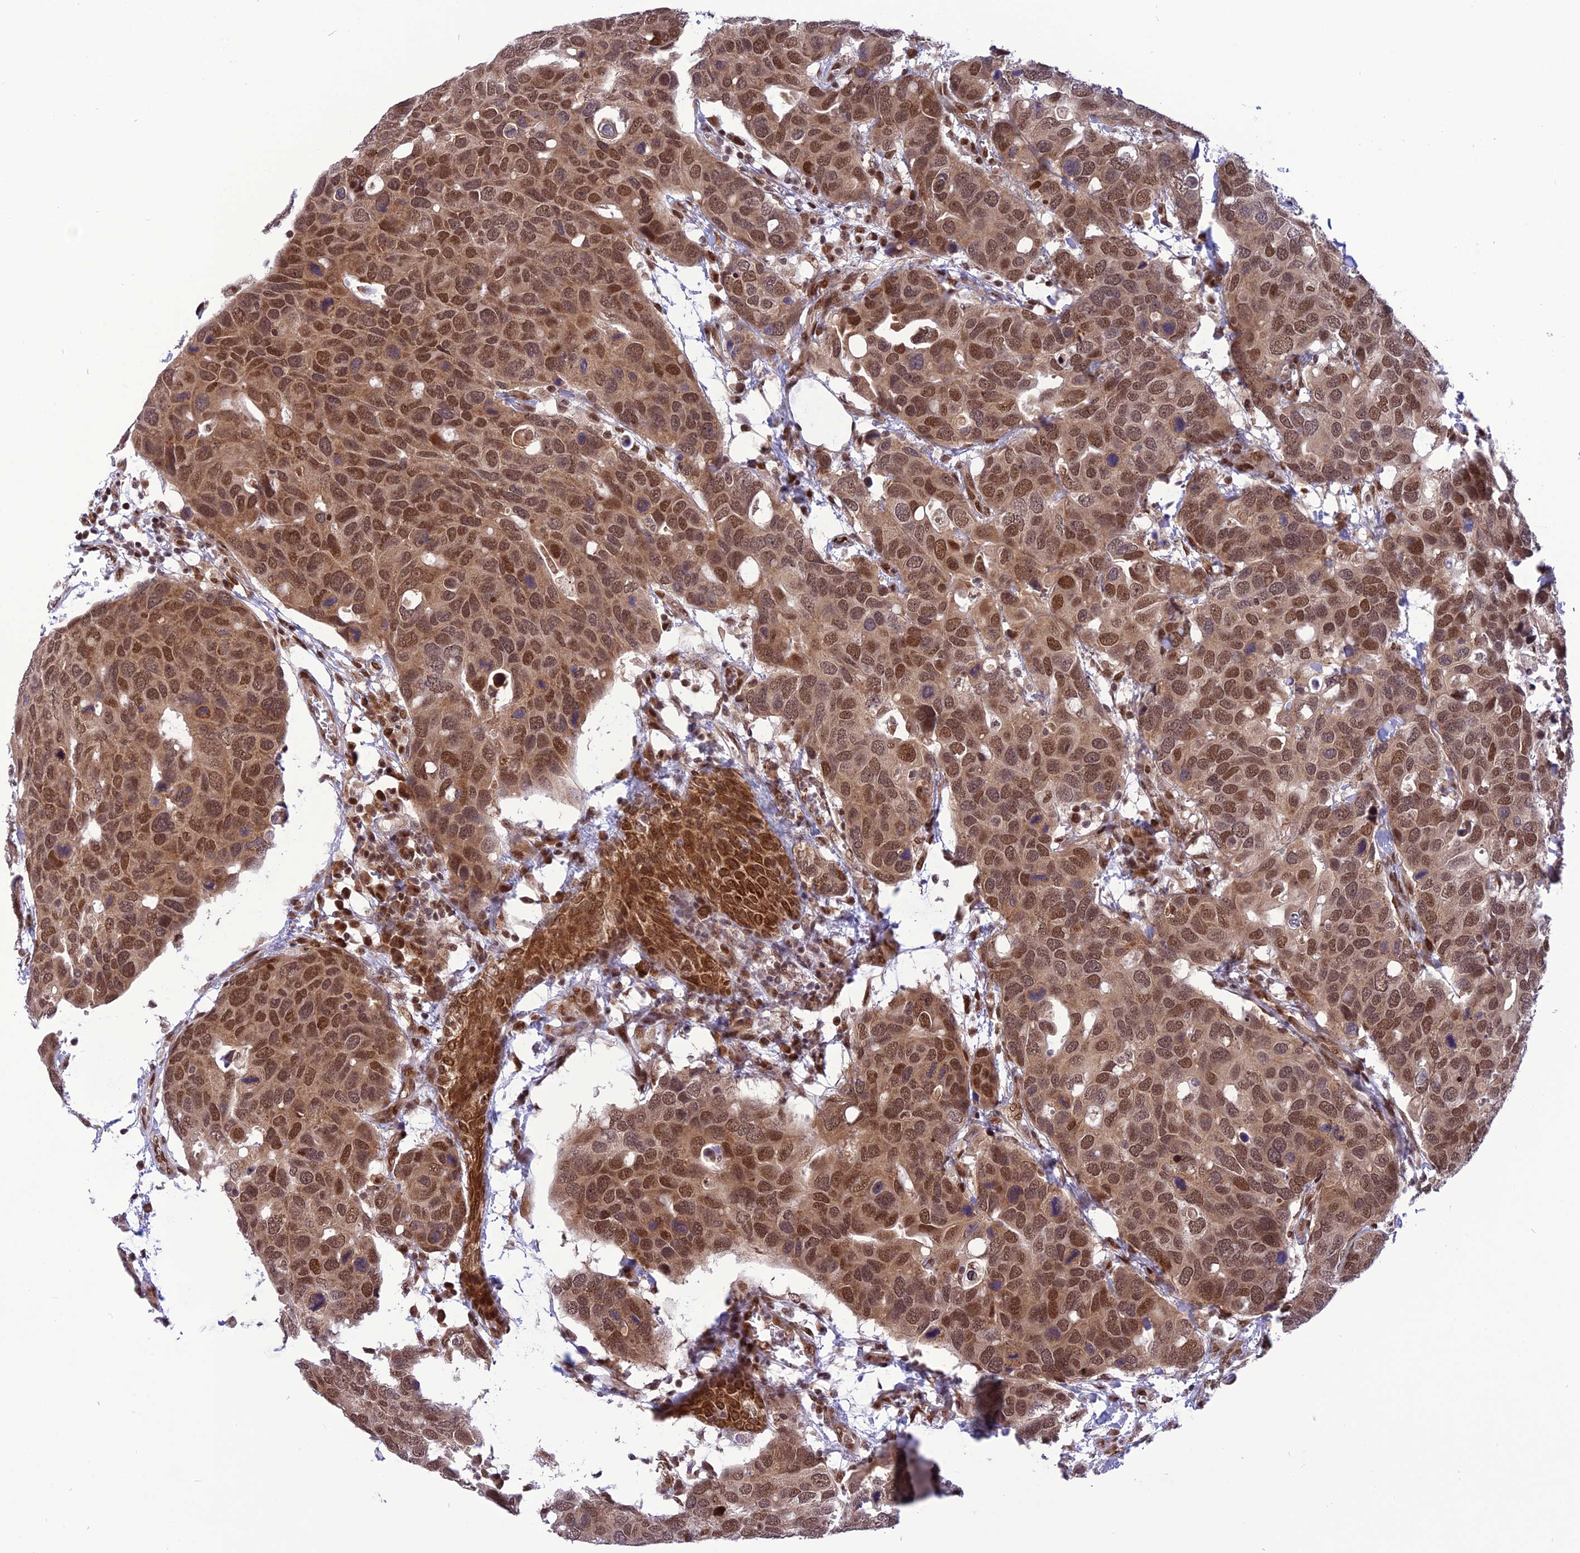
{"staining": {"intensity": "moderate", "quantity": ">75%", "location": "cytoplasmic/membranous,nuclear"}, "tissue": "breast cancer", "cell_type": "Tumor cells", "image_type": "cancer", "snomed": [{"axis": "morphology", "description": "Duct carcinoma"}, {"axis": "topography", "description": "Breast"}], "caption": "Immunohistochemistry (DAB) staining of breast cancer (intraductal carcinoma) displays moderate cytoplasmic/membranous and nuclear protein staining in approximately >75% of tumor cells.", "gene": "RTRAF", "patient": {"sex": "female", "age": 83}}